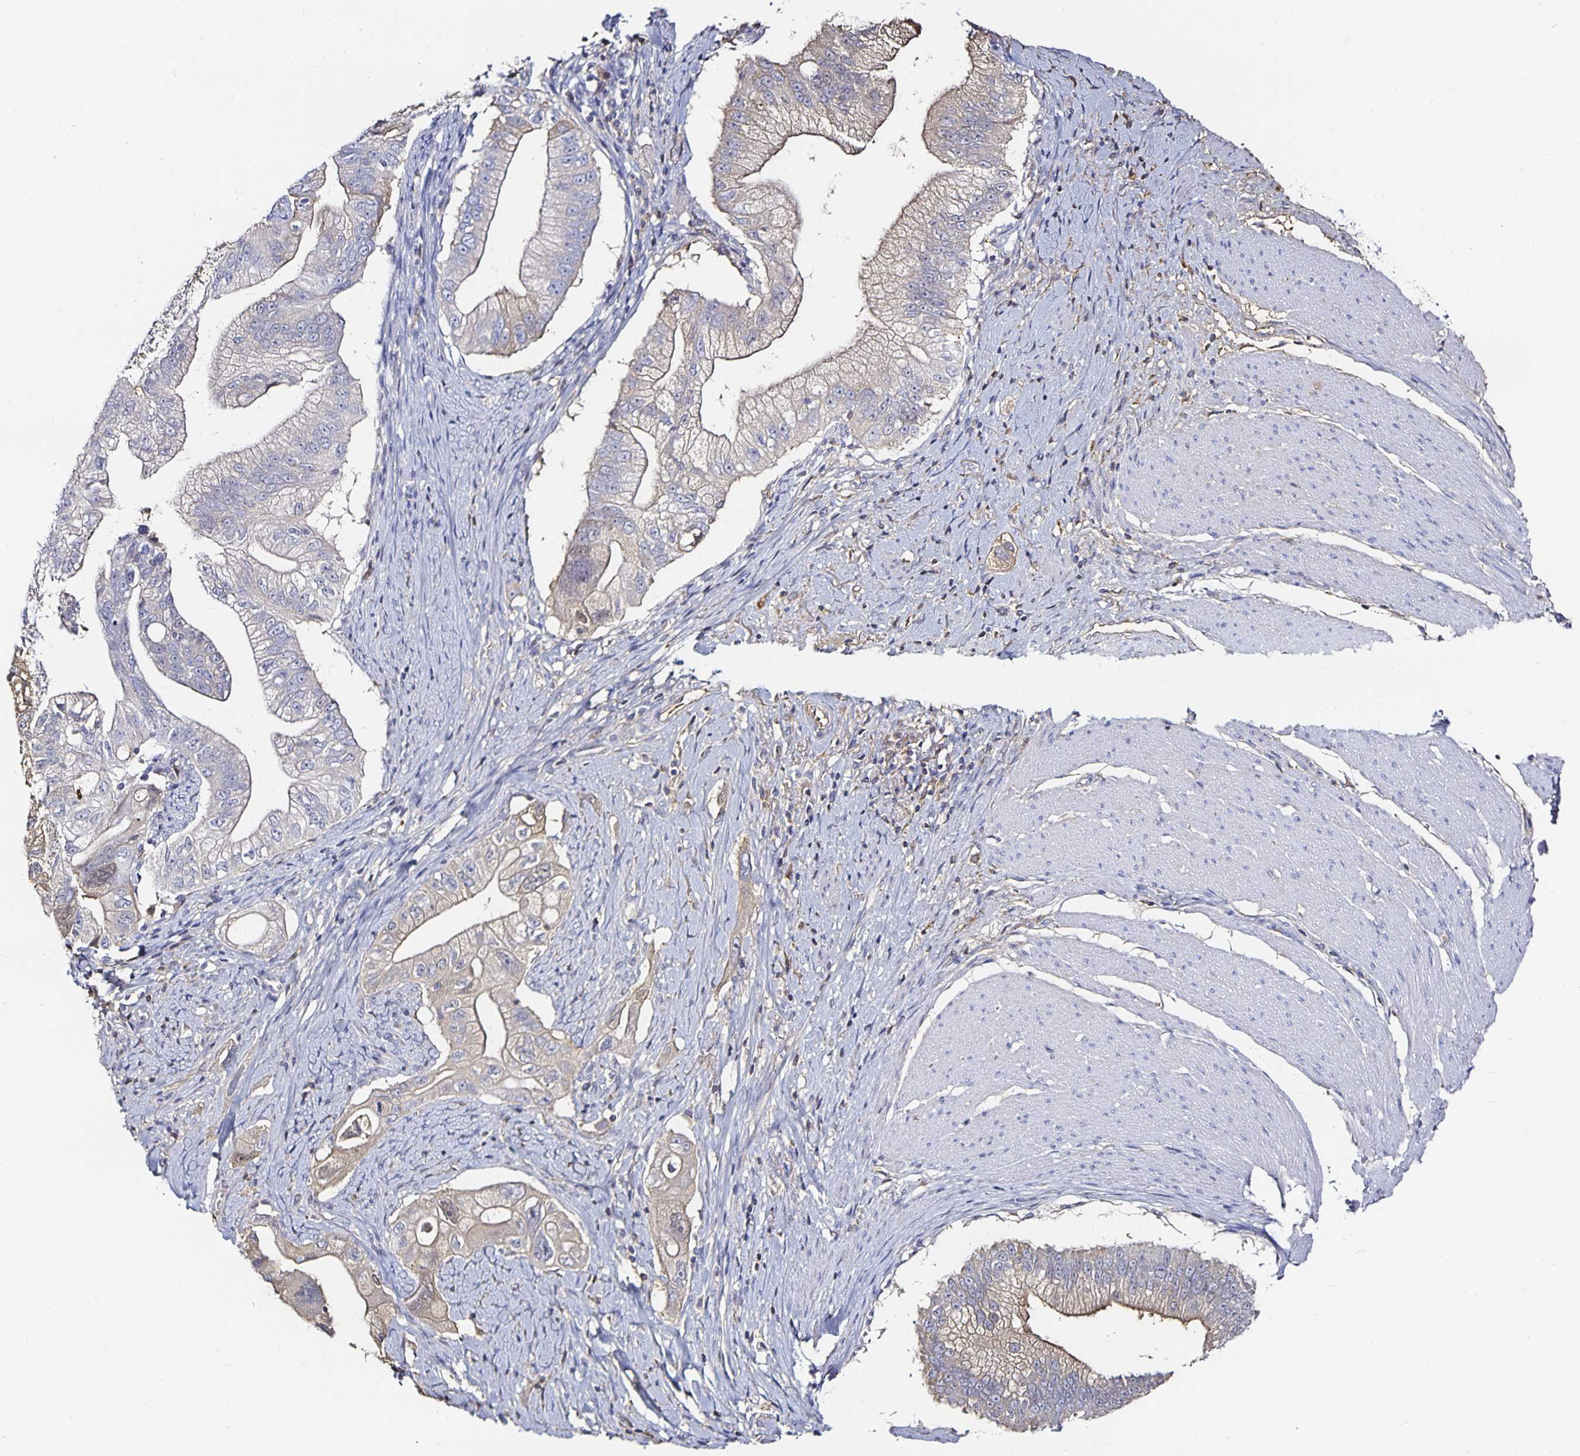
{"staining": {"intensity": "weak", "quantity": "25%-75%", "location": "cytoplasmic/membranous"}, "tissue": "pancreatic cancer", "cell_type": "Tumor cells", "image_type": "cancer", "snomed": [{"axis": "morphology", "description": "Adenocarcinoma, NOS"}, {"axis": "topography", "description": "Pancreas"}], "caption": "Immunohistochemical staining of adenocarcinoma (pancreatic) reveals low levels of weak cytoplasmic/membranous staining in about 25%-75% of tumor cells.", "gene": "TTR", "patient": {"sex": "male", "age": 70}}